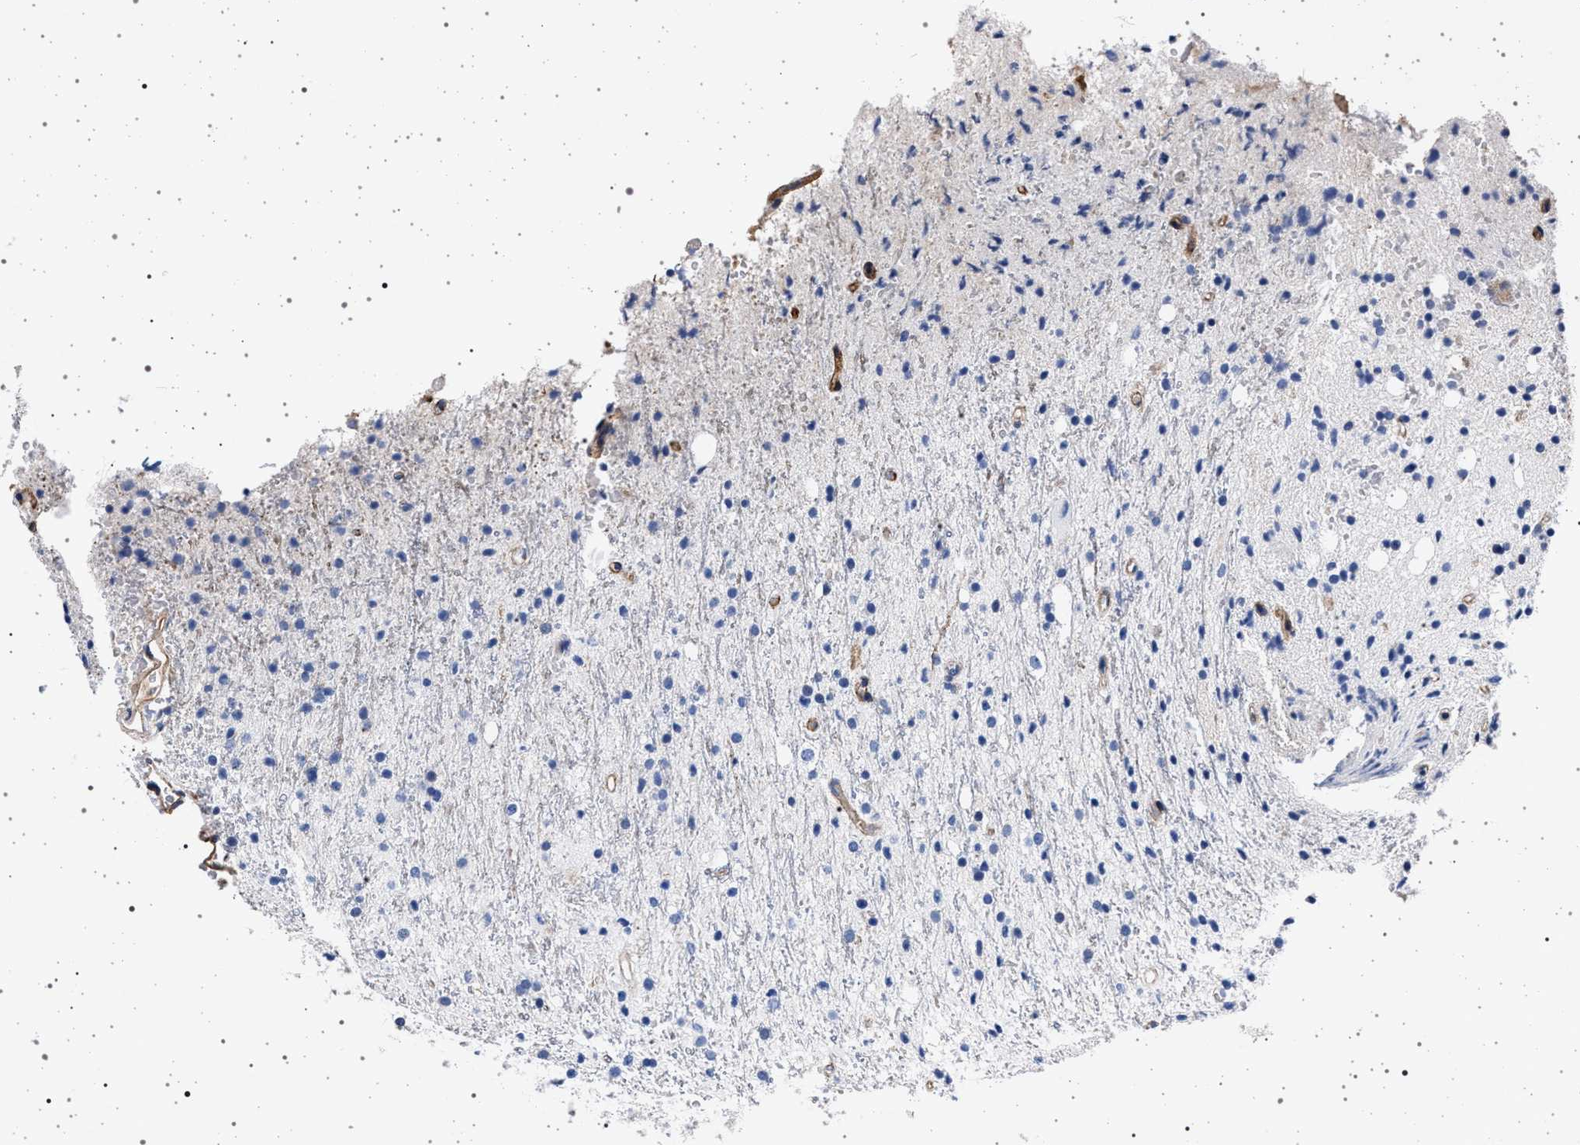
{"staining": {"intensity": "negative", "quantity": "none", "location": "none"}, "tissue": "glioma", "cell_type": "Tumor cells", "image_type": "cancer", "snomed": [{"axis": "morphology", "description": "Glioma, malignant, High grade"}, {"axis": "topography", "description": "Brain"}], "caption": "High-grade glioma (malignant) was stained to show a protein in brown. There is no significant positivity in tumor cells.", "gene": "SLC9A1", "patient": {"sex": "male", "age": 47}}